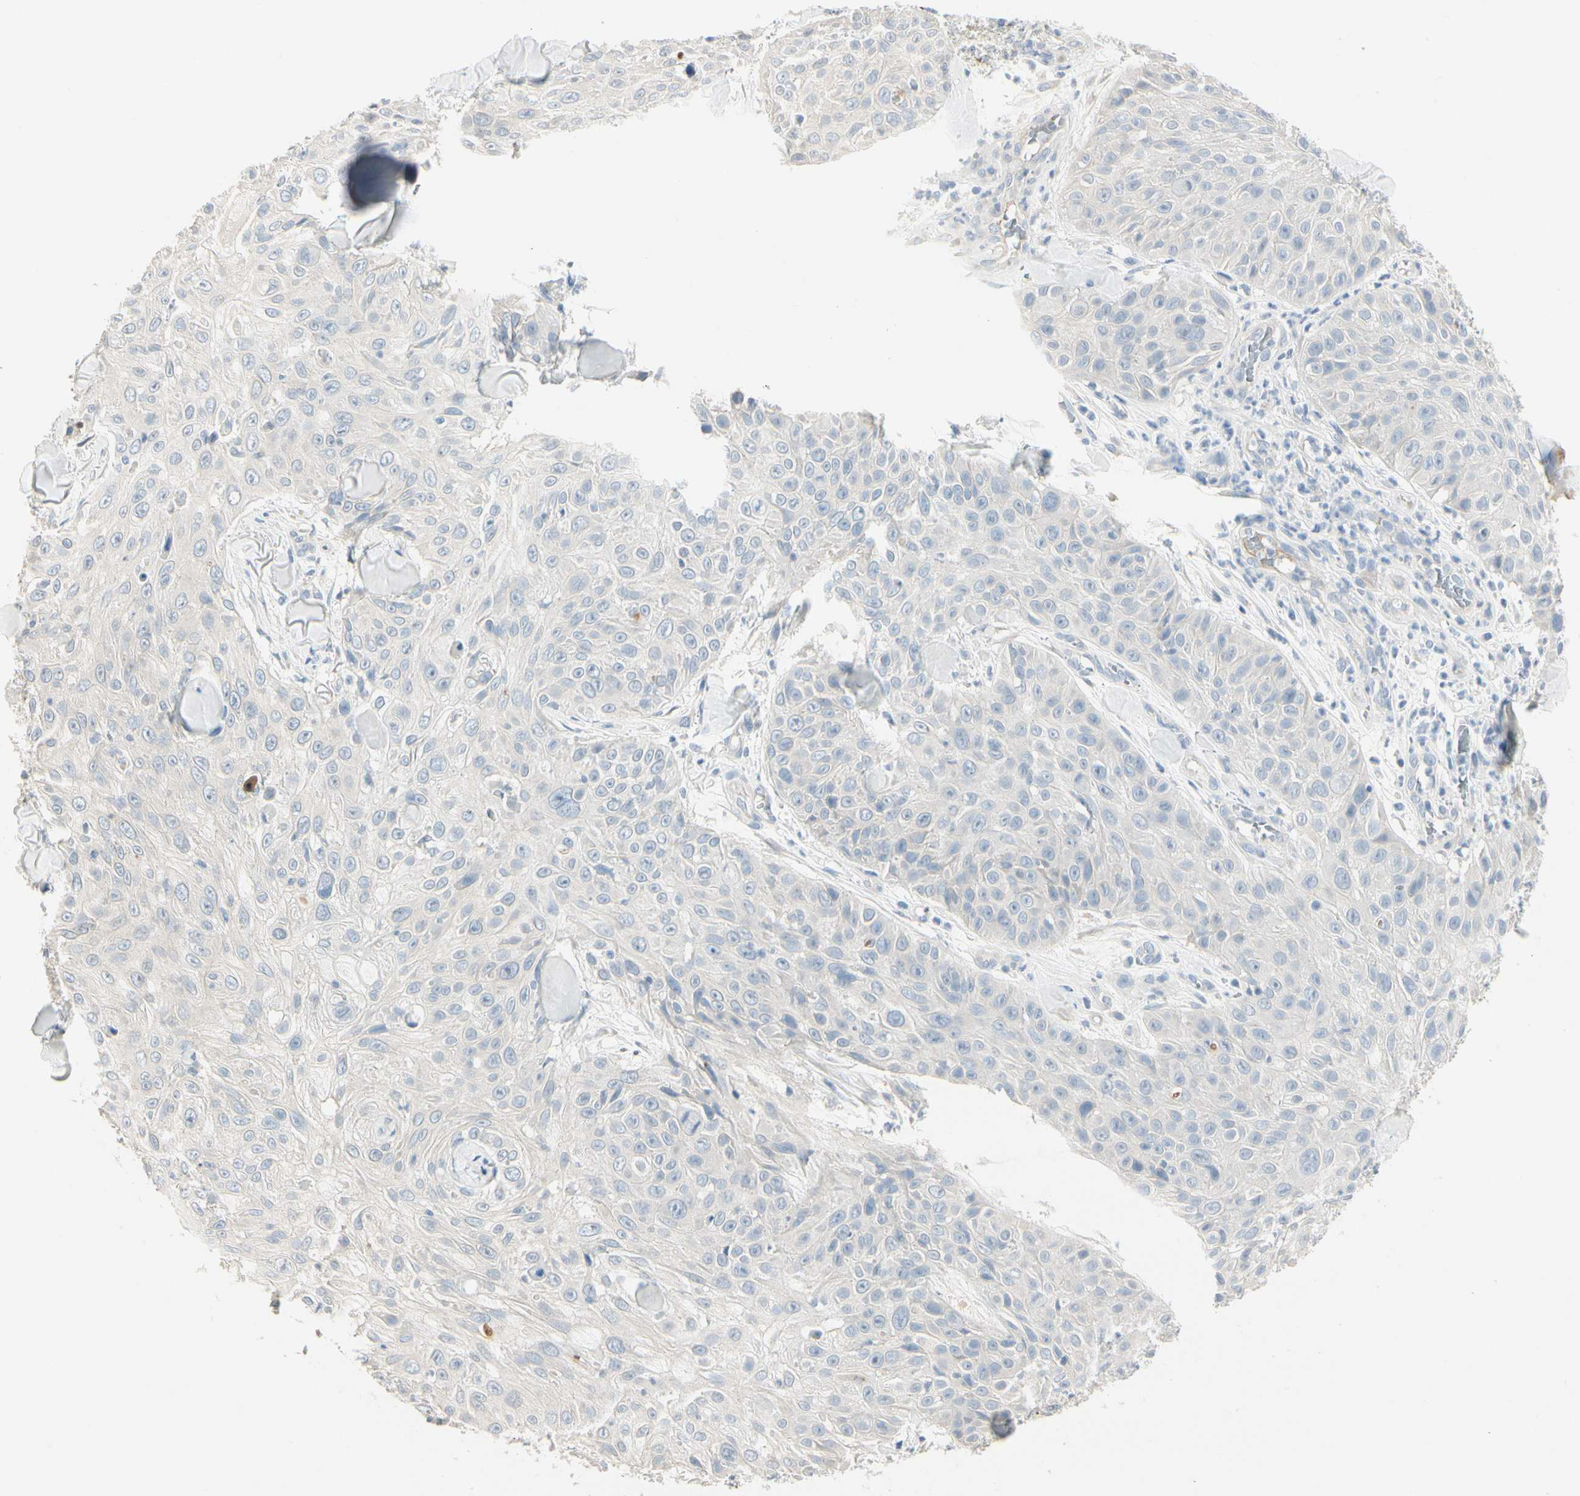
{"staining": {"intensity": "negative", "quantity": "none", "location": "none"}, "tissue": "skin cancer", "cell_type": "Tumor cells", "image_type": "cancer", "snomed": [{"axis": "morphology", "description": "Squamous cell carcinoma, NOS"}, {"axis": "topography", "description": "Skin"}], "caption": "The image displays no staining of tumor cells in skin cancer (squamous cell carcinoma).", "gene": "SPINK4", "patient": {"sex": "male", "age": 86}}